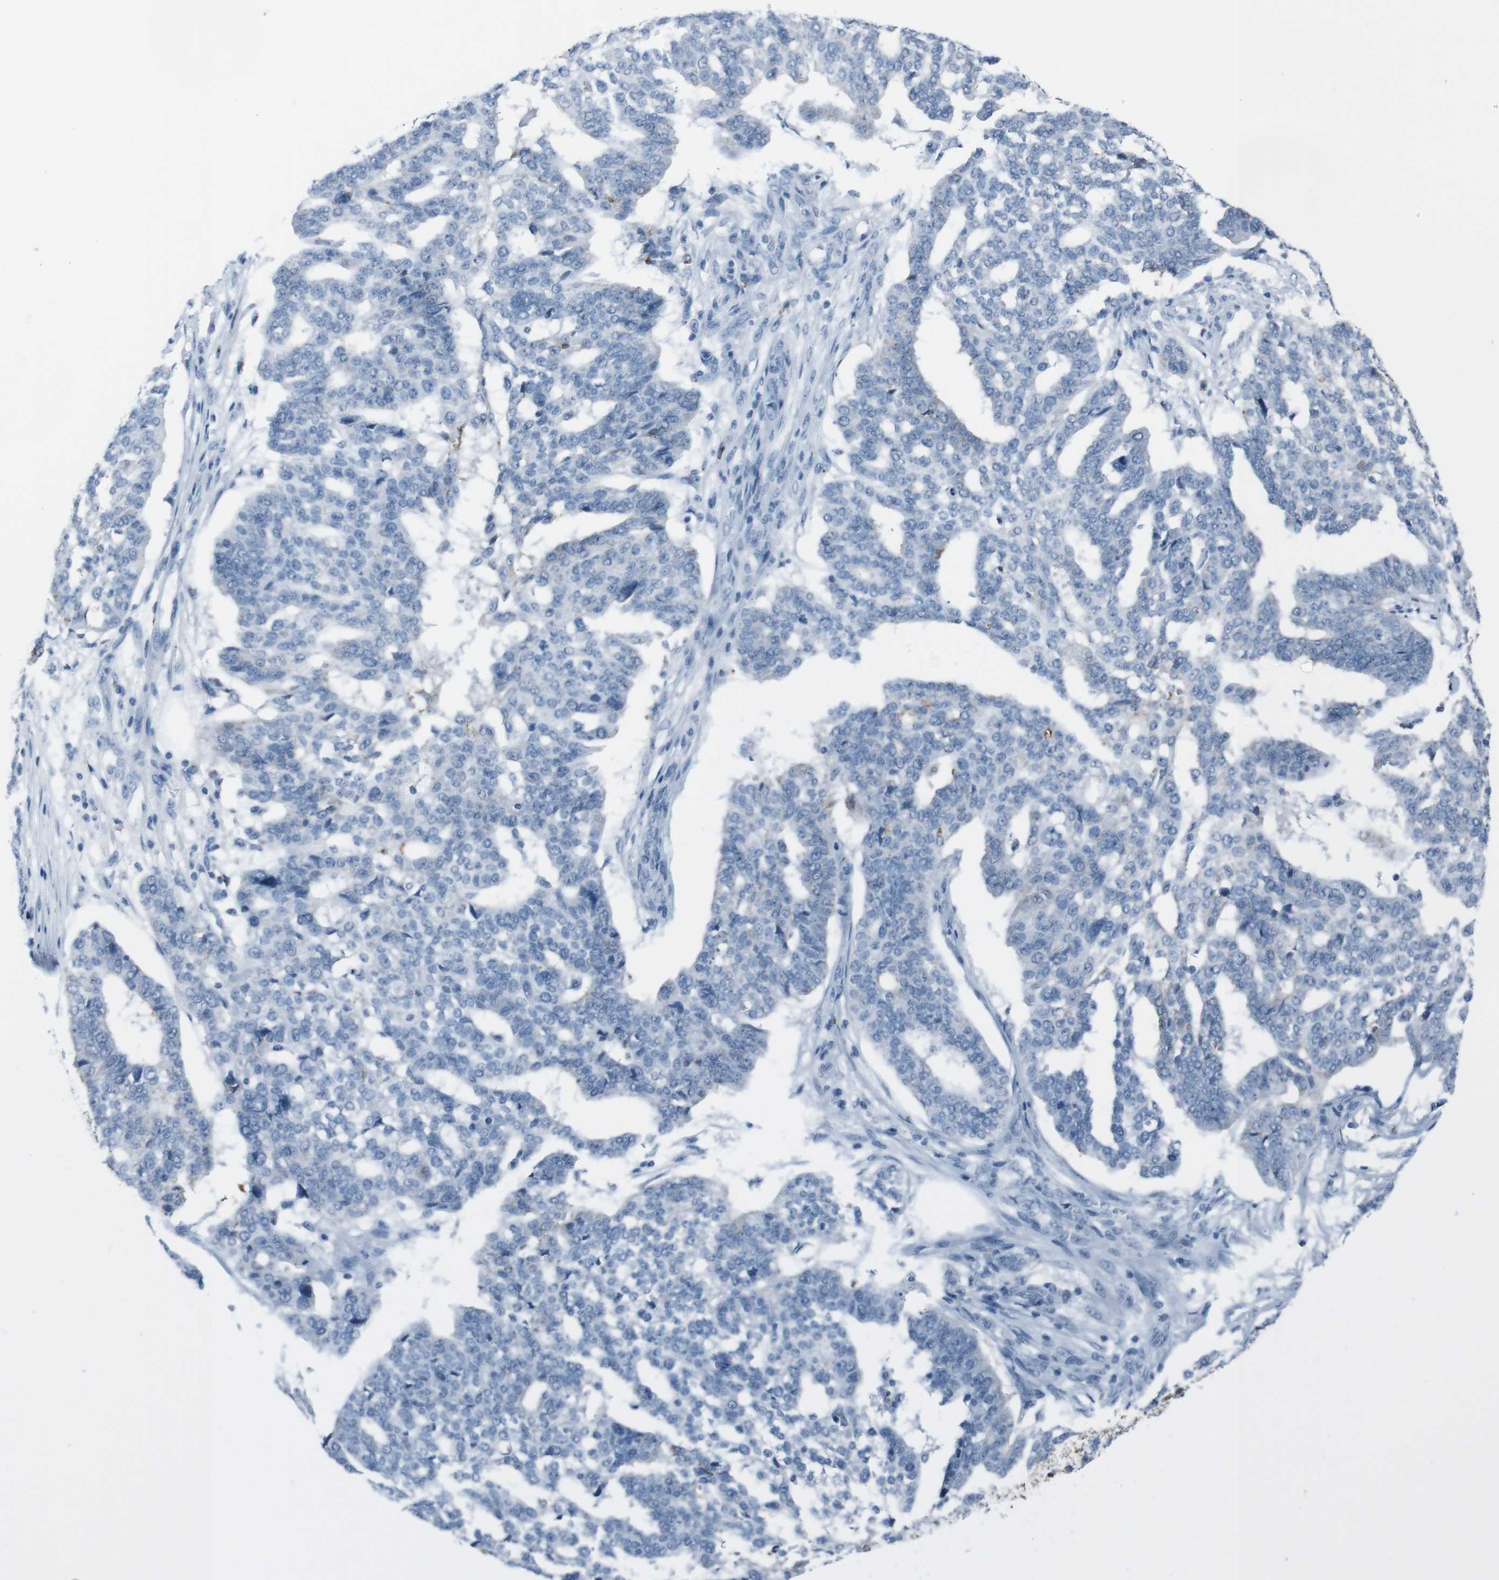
{"staining": {"intensity": "negative", "quantity": "none", "location": "none"}, "tissue": "ovarian cancer", "cell_type": "Tumor cells", "image_type": "cancer", "snomed": [{"axis": "morphology", "description": "Cystadenocarcinoma, serous, NOS"}, {"axis": "topography", "description": "Ovary"}], "caption": "Tumor cells show no significant staining in ovarian serous cystadenocarcinoma.", "gene": "ST6GAL1", "patient": {"sex": "female", "age": 59}}